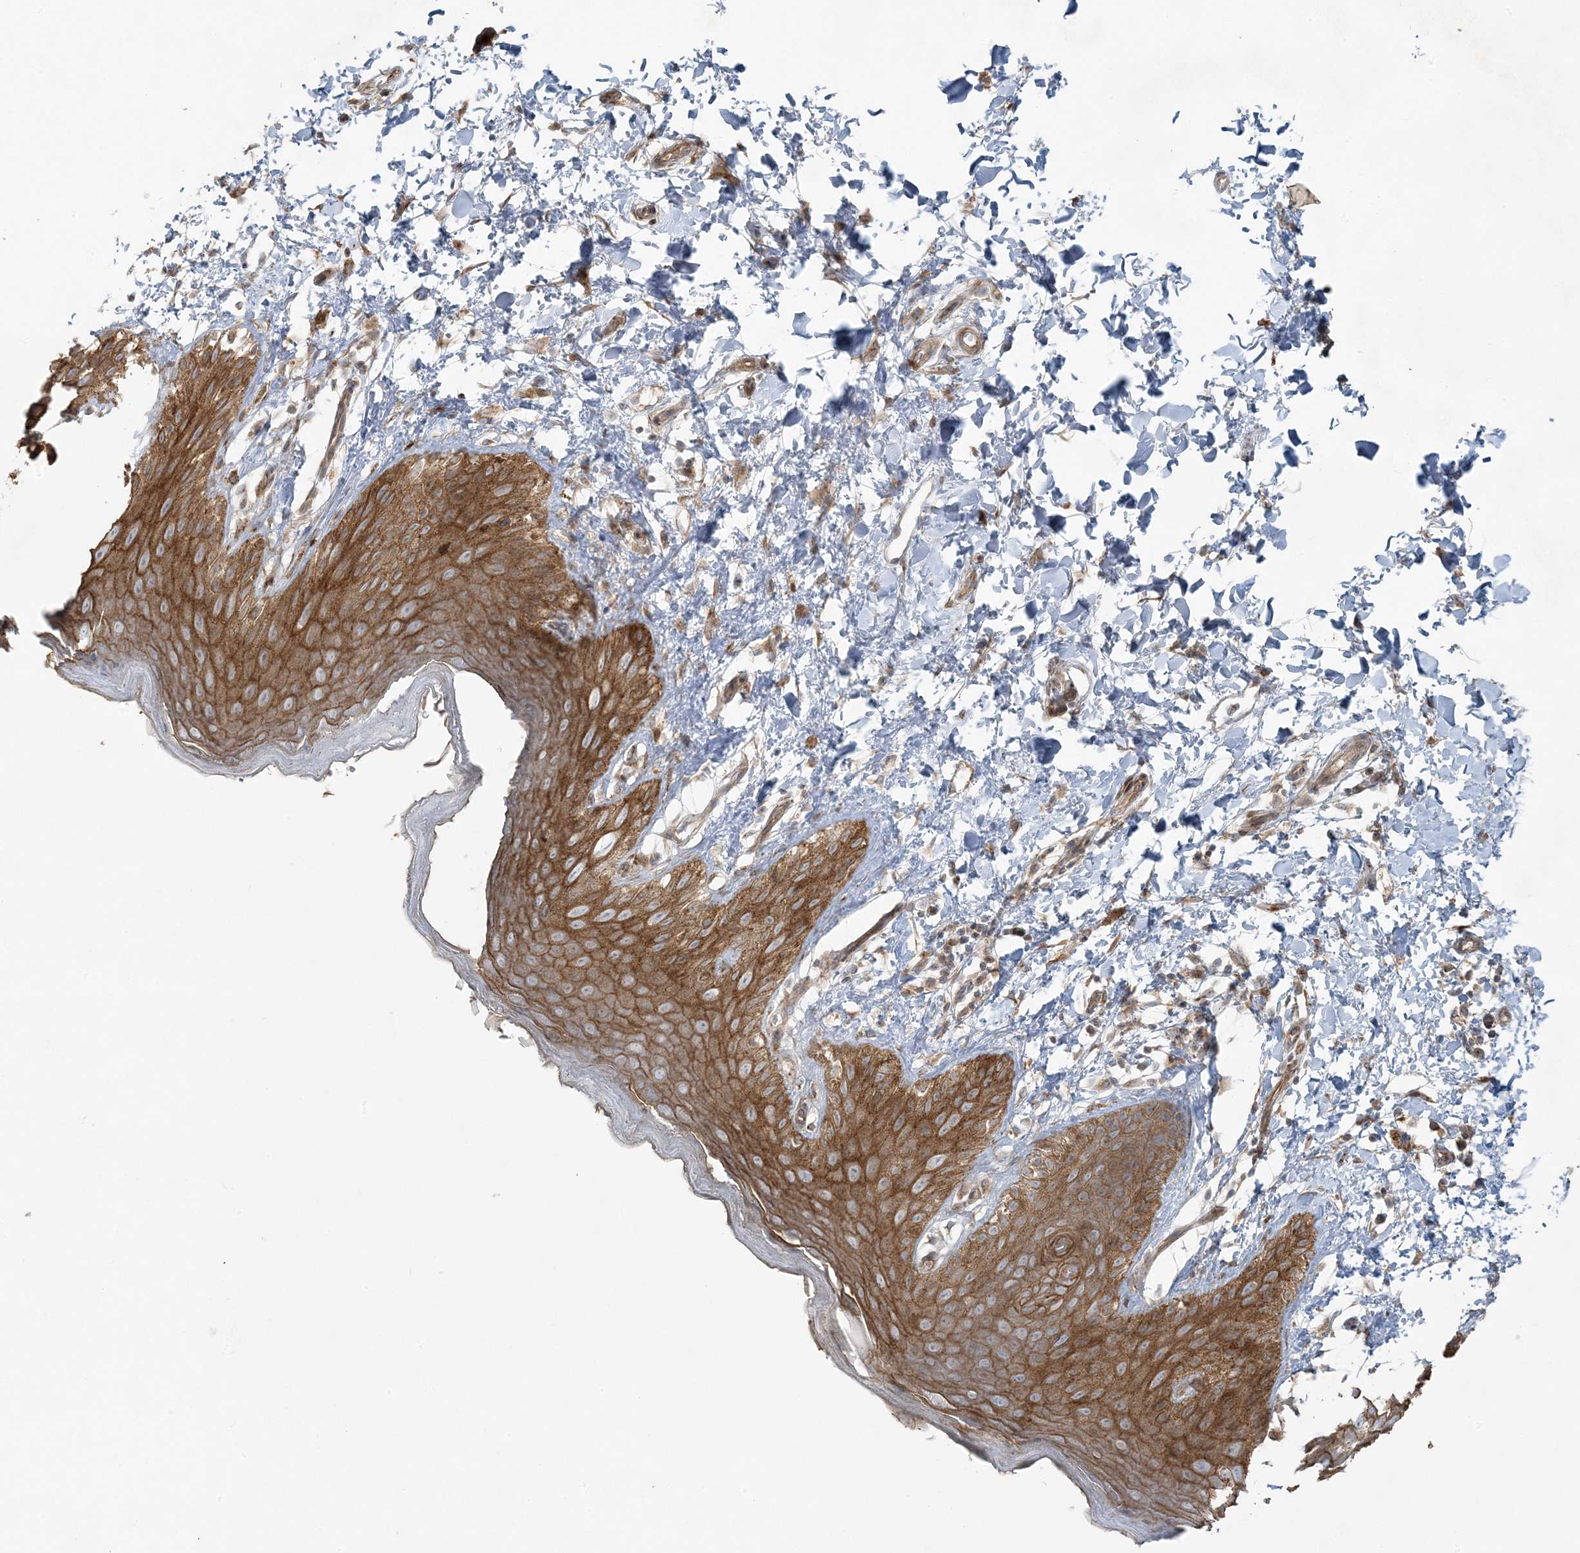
{"staining": {"intensity": "strong", "quantity": ">75%", "location": "cytoplasmic/membranous"}, "tissue": "skin", "cell_type": "Epidermal cells", "image_type": "normal", "snomed": [{"axis": "morphology", "description": "Normal tissue, NOS"}, {"axis": "topography", "description": "Anal"}], "caption": "Strong cytoplasmic/membranous protein positivity is present in about >75% of epidermal cells in skin. The staining was performed using DAB to visualize the protein expression in brown, while the nuclei were stained in blue with hematoxylin (Magnification: 20x).", "gene": "PIK3R4", "patient": {"sex": "male", "age": 44}}